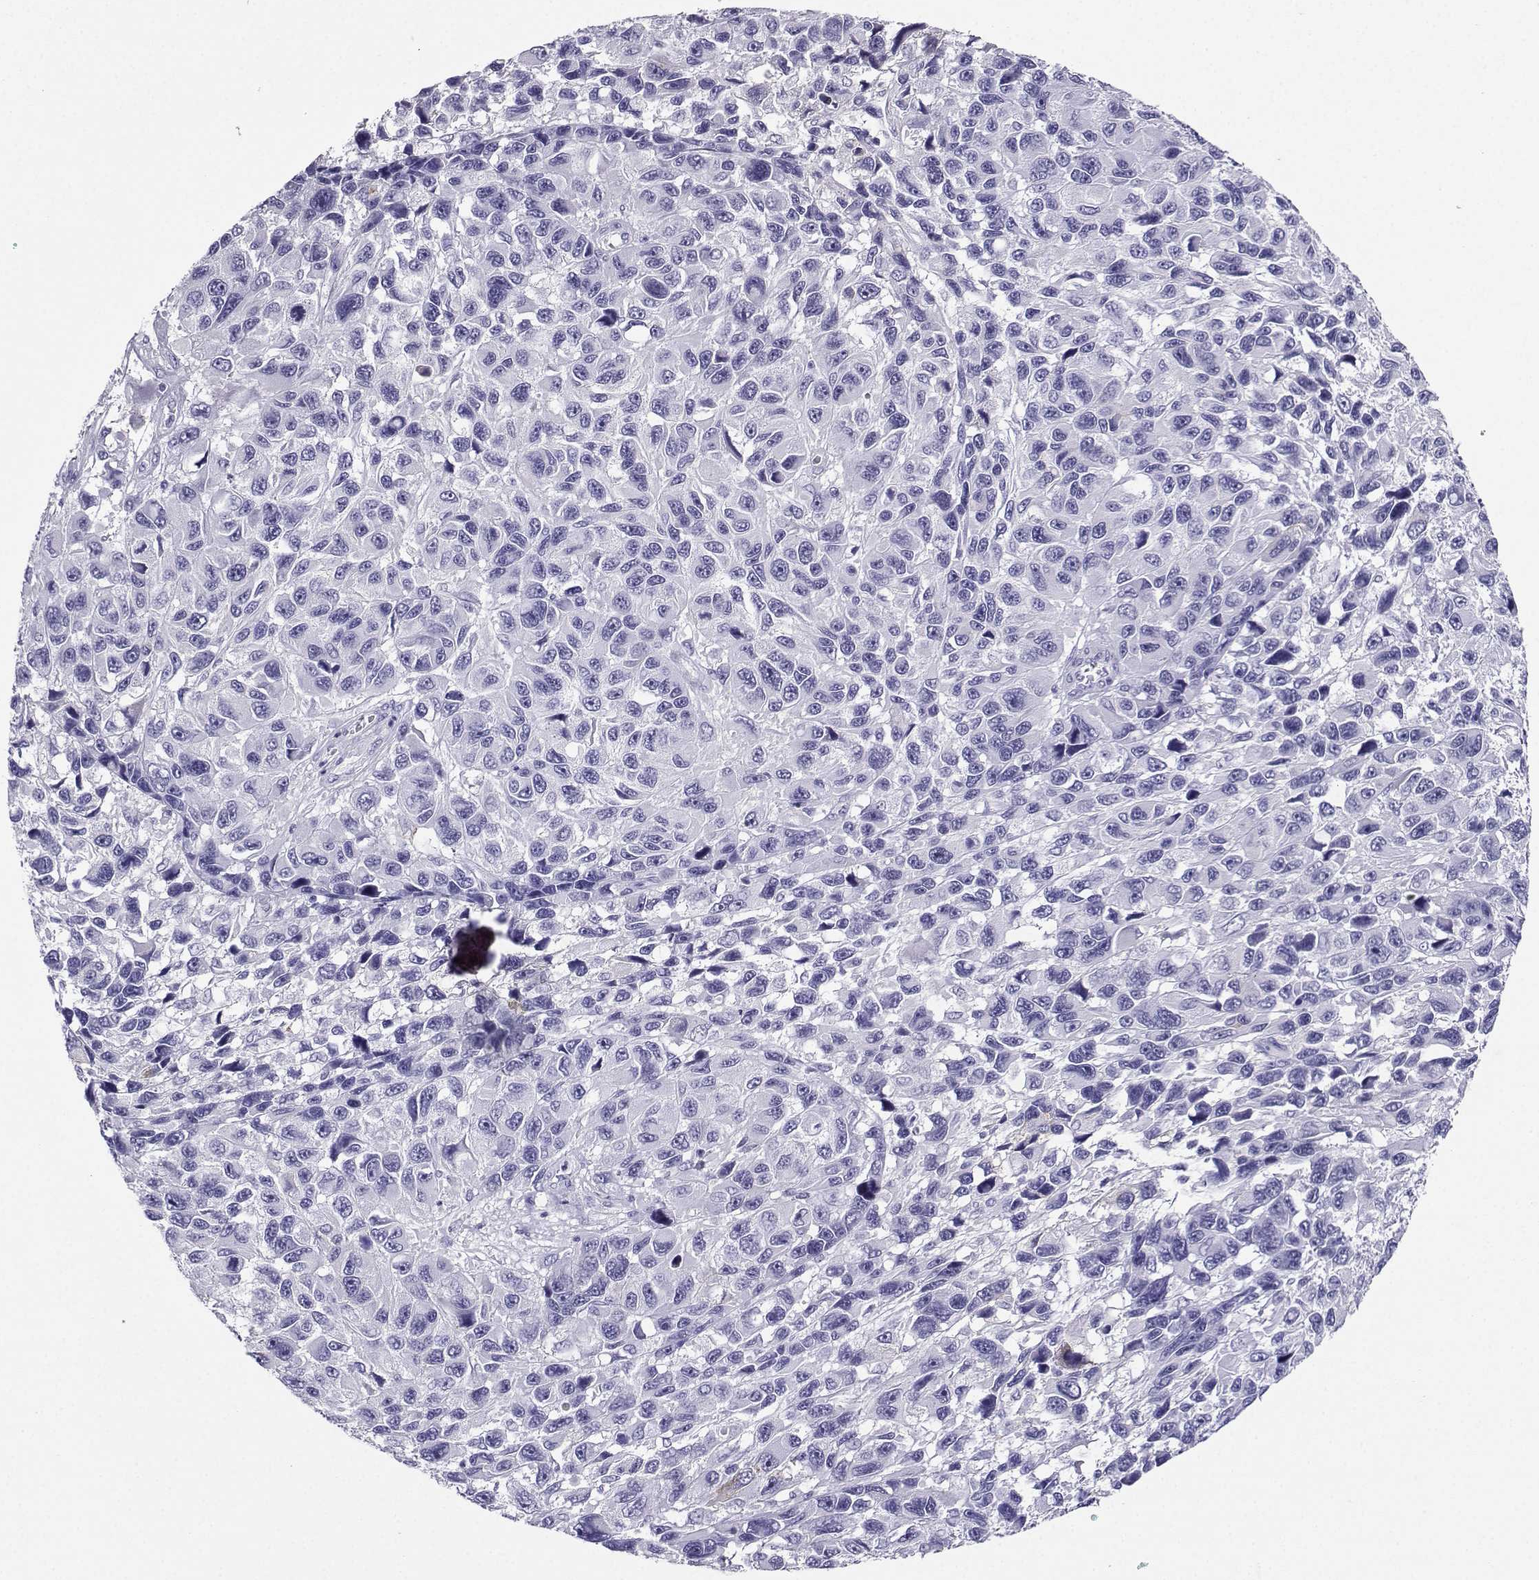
{"staining": {"intensity": "negative", "quantity": "none", "location": "none"}, "tissue": "melanoma", "cell_type": "Tumor cells", "image_type": "cancer", "snomed": [{"axis": "morphology", "description": "Malignant melanoma, NOS"}, {"axis": "topography", "description": "Skin"}], "caption": "This is an immunohistochemistry (IHC) histopathology image of malignant melanoma. There is no staining in tumor cells.", "gene": "CD109", "patient": {"sex": "male", "age": 53}}